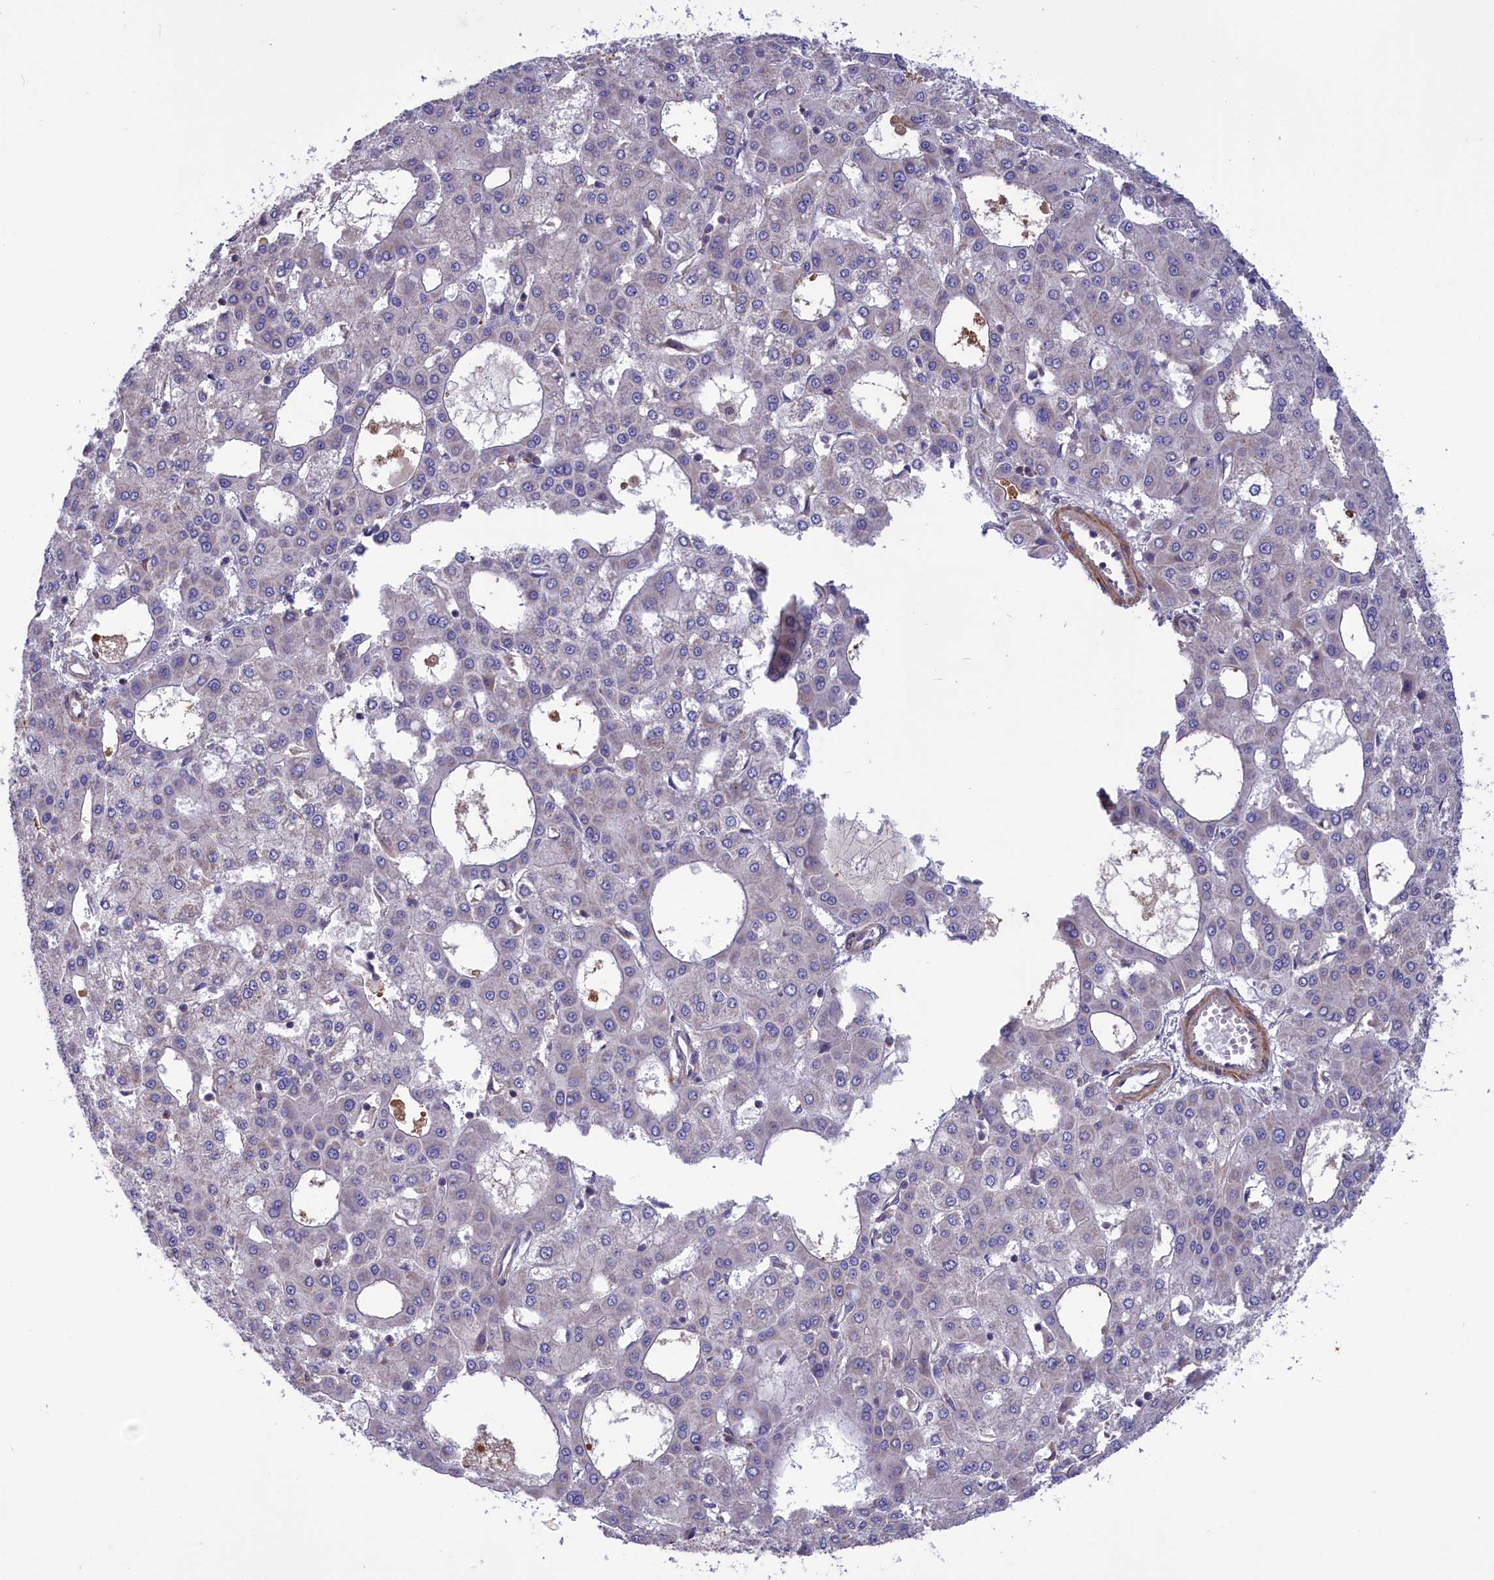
{"staining": {"intensity": "negative", "quantity": "none", "location": "none"}, "tissue": "liver cancer", "cell_type": "Tumor cells", "image_type": "cancer", "snomed": [{"axis": "morphology", "description": "Carcinoma, Hepatocellular, NOS"}, {"axis": "topography", "description": "Liver"}], "caption": "High magnification brightfield microscopy of liver hepatocellular carcinoma stained with DAB (brown) and counterstained with hematoxylin (blue): tumor cells show no significant positivity.", "gene": "AMDHD2", "patient": {"sex": "male", "age": 47}}